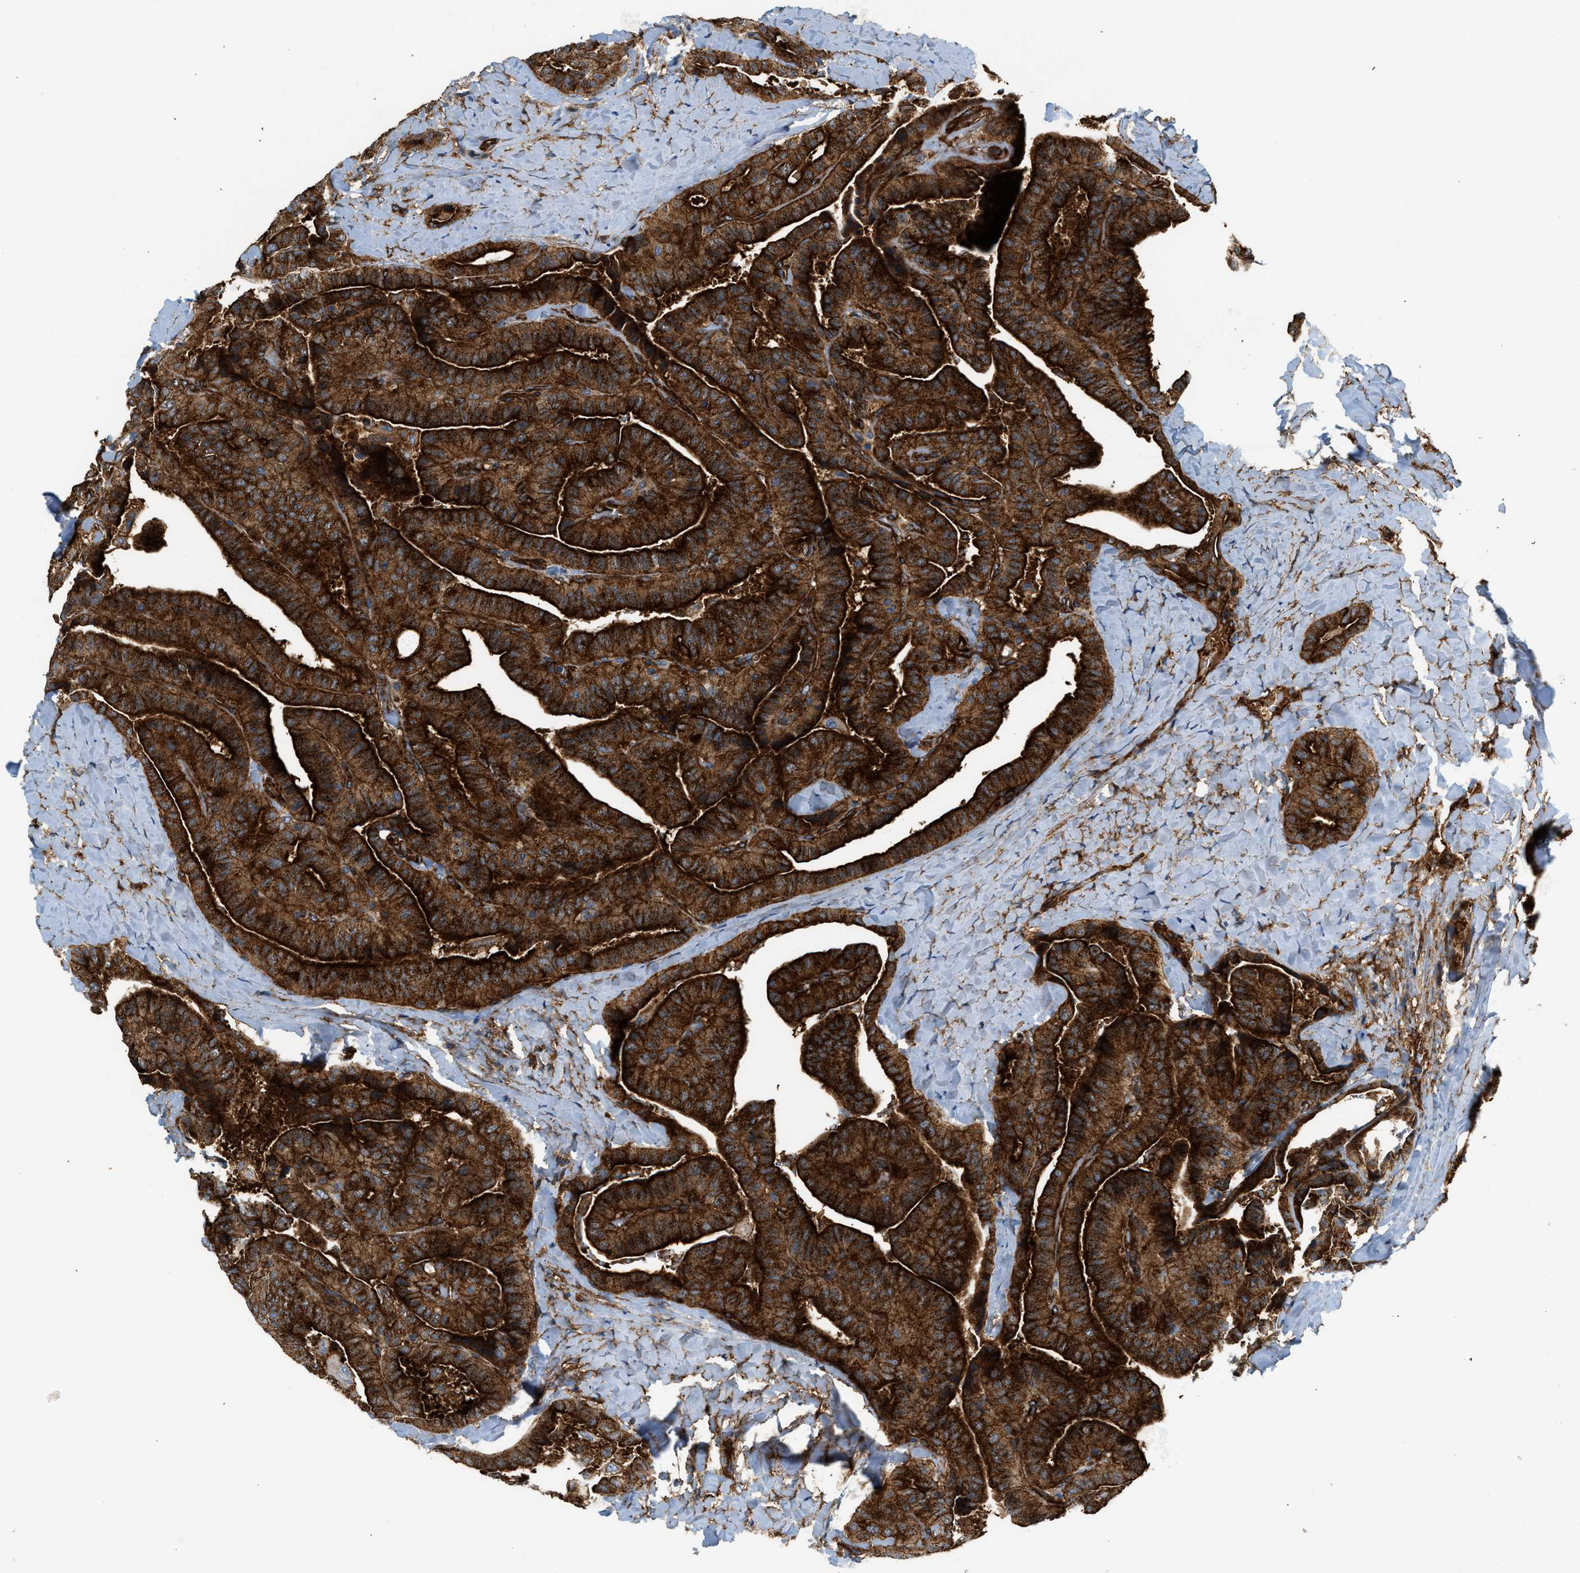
{"staining": {"intensity": "strong", "quantity": ">75%", "location": "cytoplasmic/membranous"}, "tissue": "thyroid cancer", "cell_type": "Tumor cells", "image_type": "cancer", "snomed": [{"axis": "morphology", "description": "Papillary adenocarcinoma, NOS"}, {"axis": "topography", "description": "Thyroid gland"}], "caption": "High-magnification brightfield microscopy of thyroid papillary adenocarcinoma stained with DAB (3,3'-diaminobenzidine) (brown) and counterstained with hematoxylin (blue). tumor cells exhibit strong cytoplasmic/membranous expression is appreciated in about>75% of cells.", "gene": "HIP1", "patient": {"sex": "male", "age": 77}}